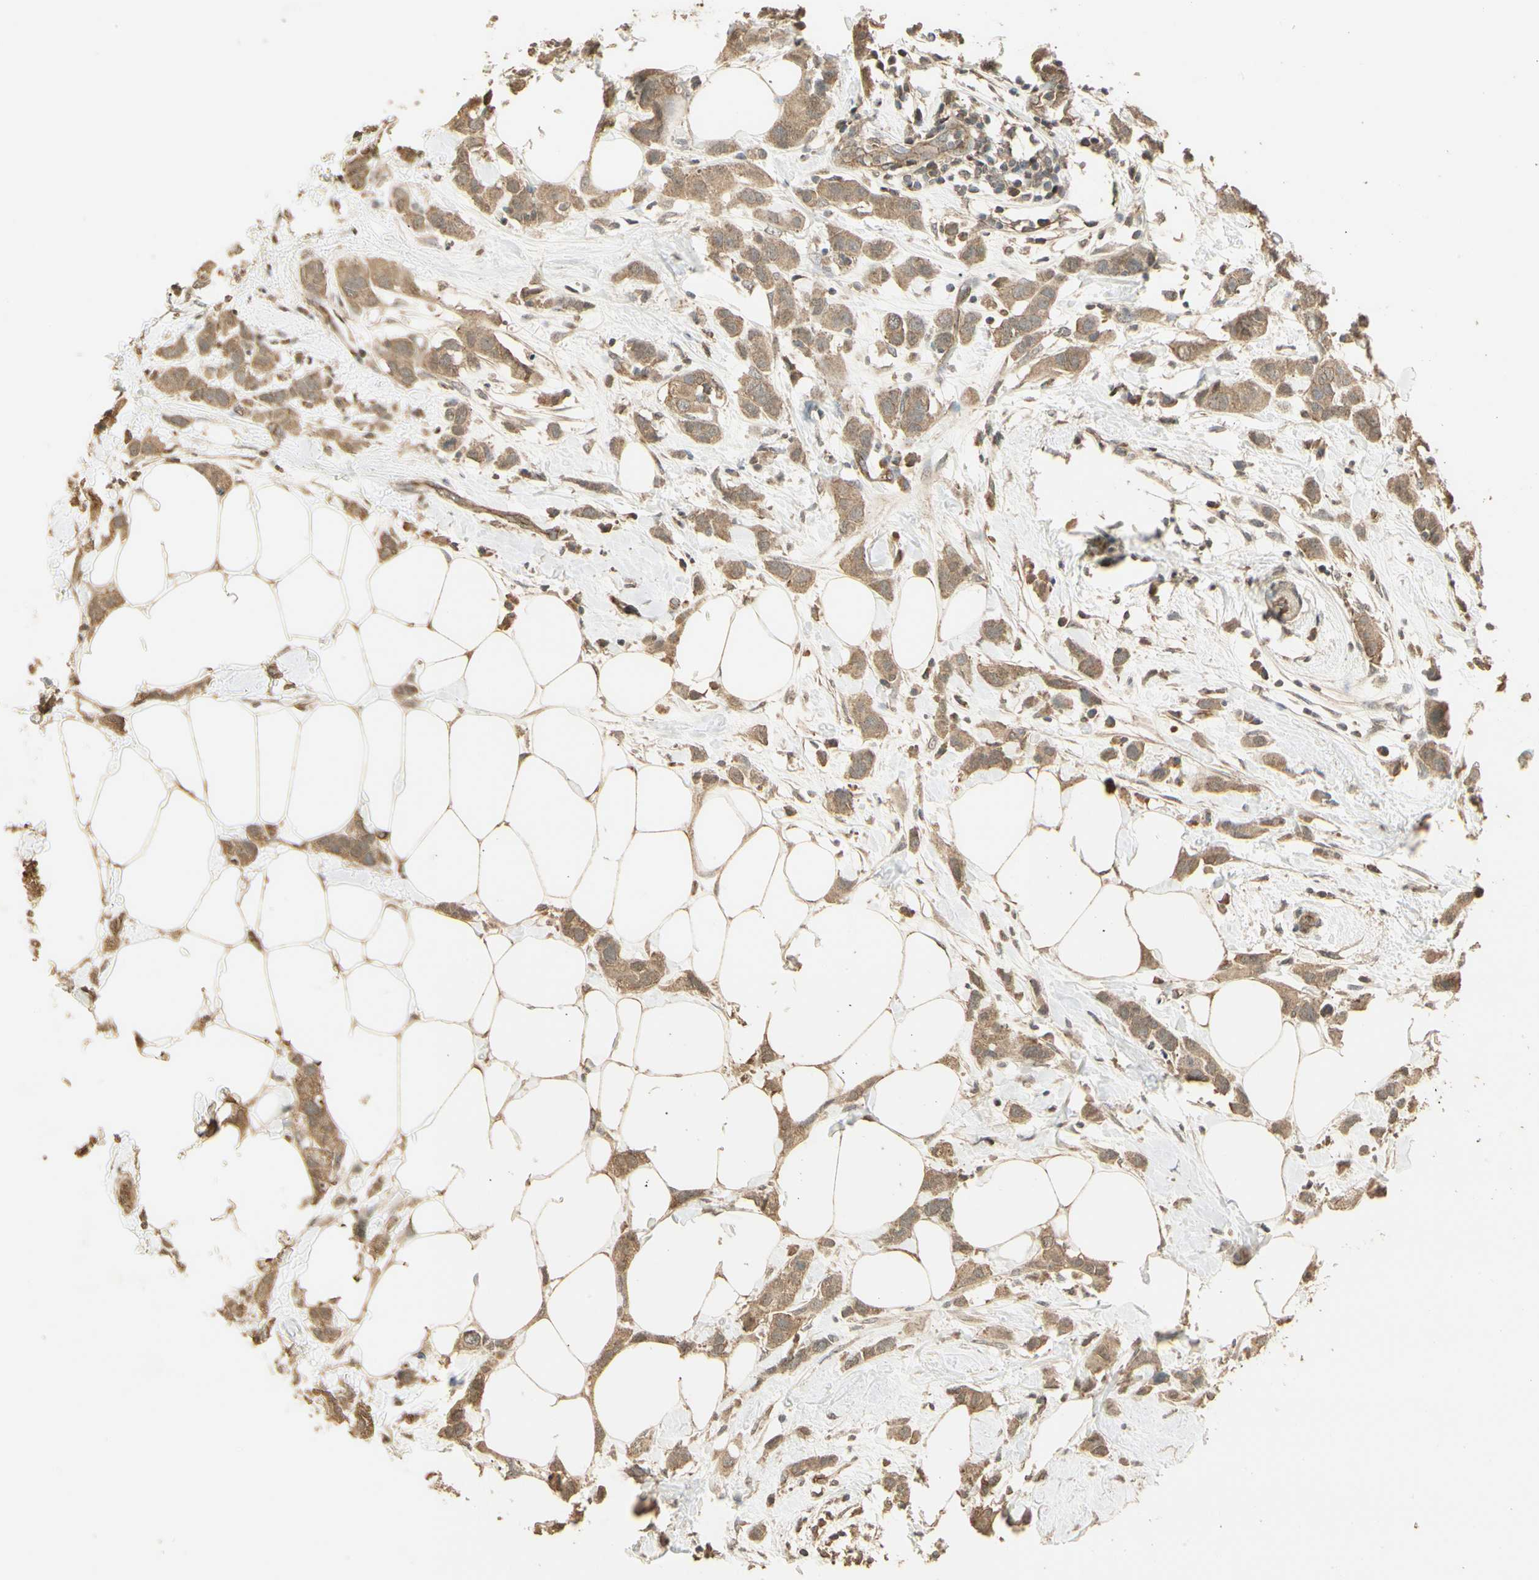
{"staining": {"intensity": "moderate", "quantity": ">75%", "location": "cytoplasmic/membranous"}, "tissue": "breast cancer", "cell_type": "Tumor cells", "image_type": "cancer", "snomed": [{"axis": "morphology", "description": "Normal tissue, NOS"}, {"axis": "morphology", "description": "Duct carcinoma"}, {"axis": "topography", "description": "Breast"}], "caption": "Breast cancer stained for a protein (brown) displays moderate cytoplasmic/membranous positive positivity in approximately >75% of tumor cells.", "gene": "RNF180", "patient": {"sex": "female", "age": 50}}